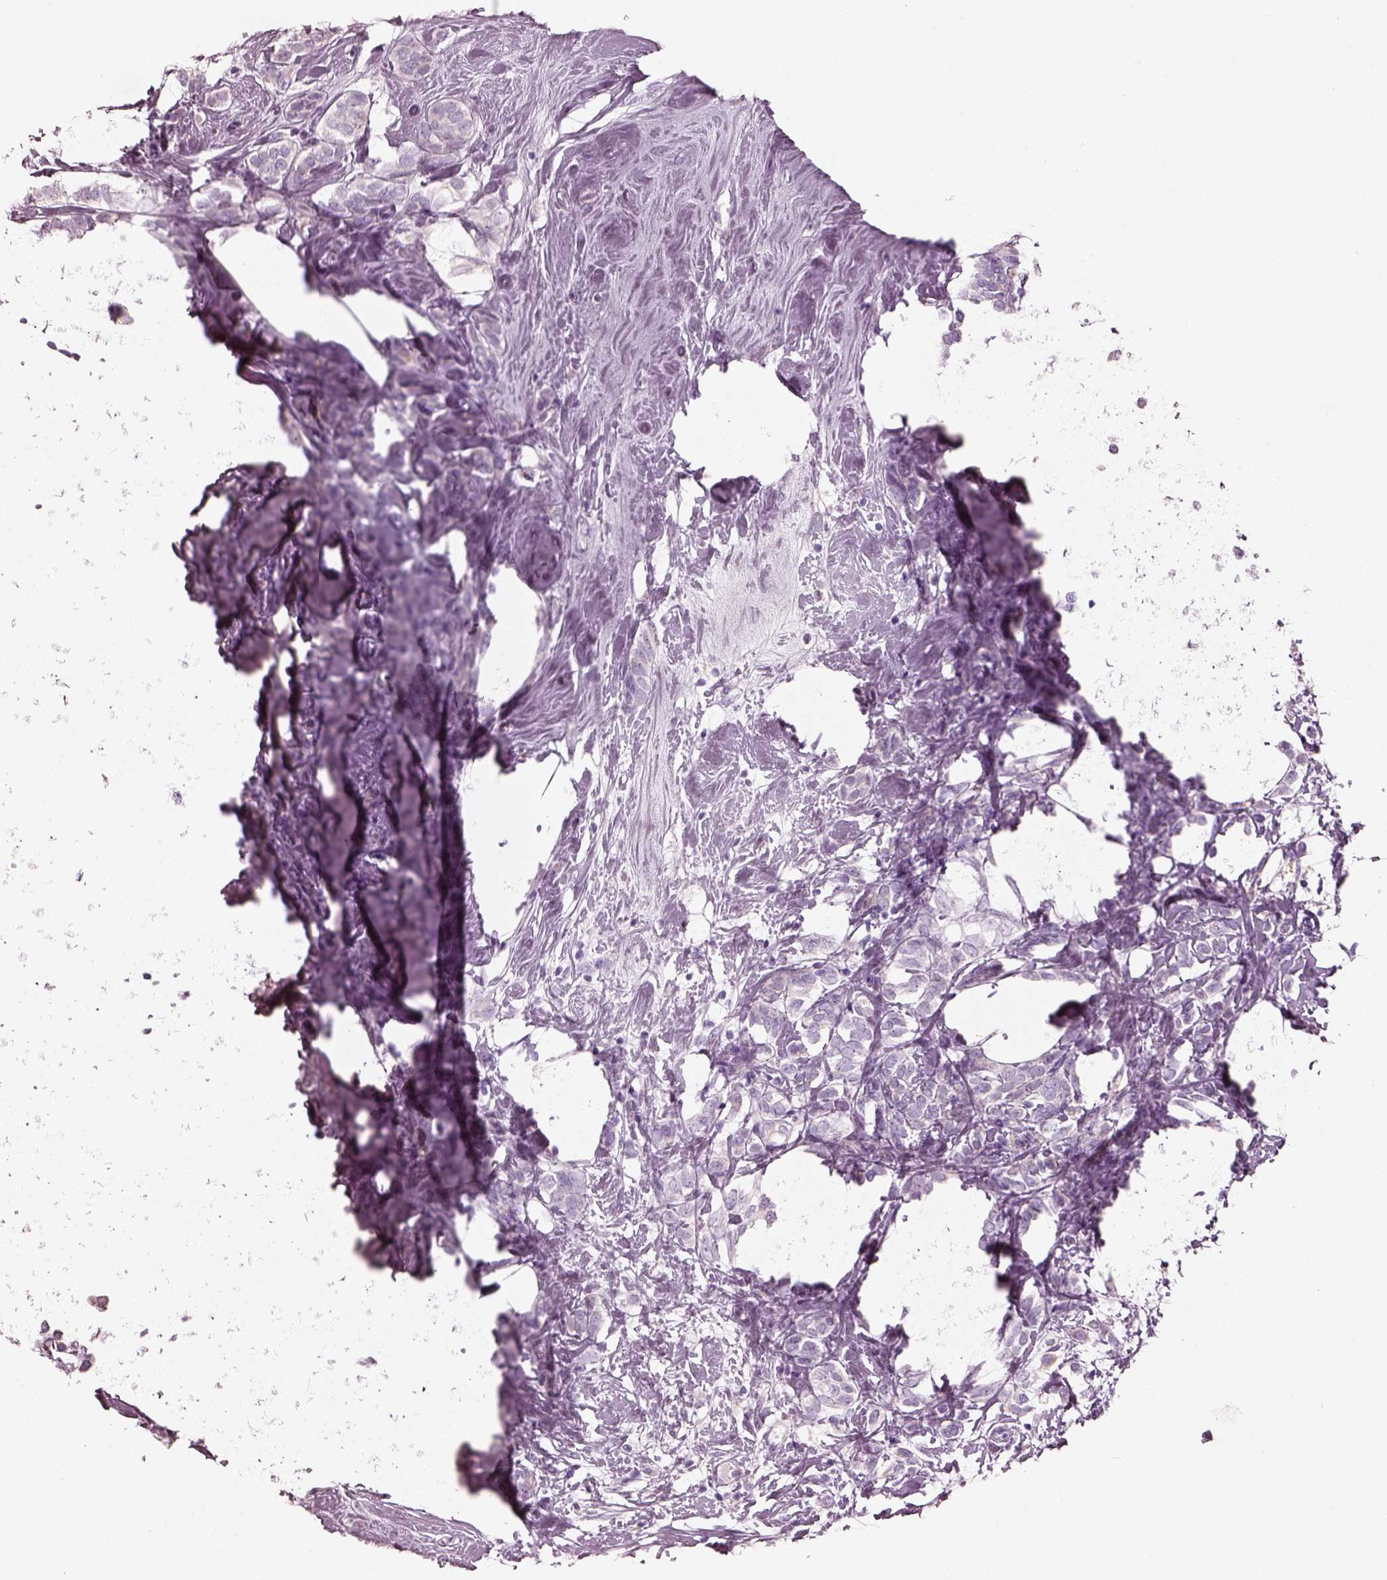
{"staining": {"intensity": "negative", "quantity": "none", "location": "none"}, "tissue": "breast cancer", "cell_type": "Tumor cells", "image_type": "cancer", "snomed": [{"axis": "morphology", "description": "Lobular carcinoma"}, {"axis": "topography", "description": "Breast"}], "caption": "IHC image of lobular carcinoma (breast) stained for a protein (brown), which demonstrates no staining in tumor cells.", "gene": "PNOC", "patient": {"sex": "female", "age": 49}}